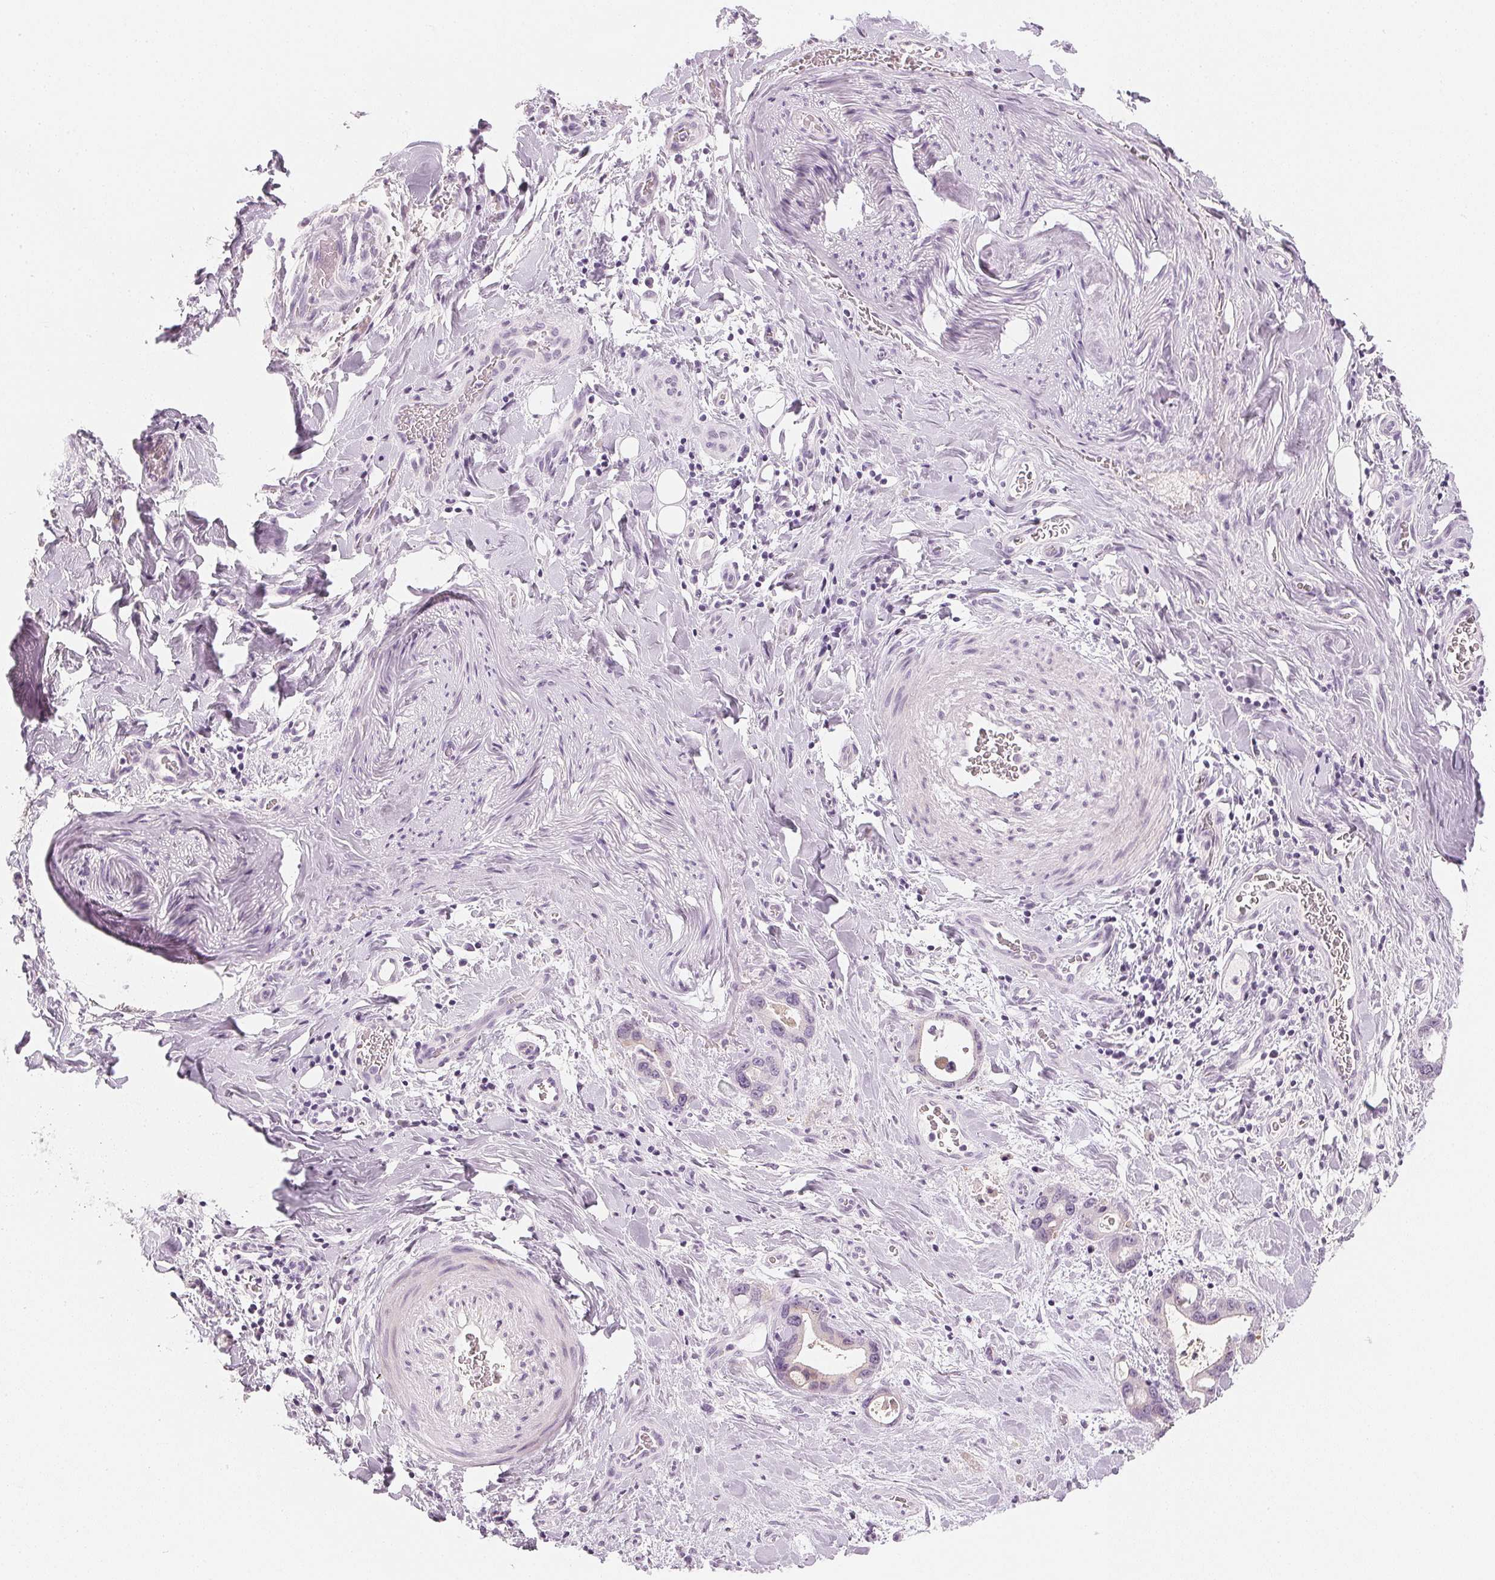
{"staining": {"intensity": "negative", "quantity": "none", "location": "none"}, "tissue": "stomach cancer", "cell_type": "Tumor cells", "image_type": "cancer", "snomed": [{"axis": "morphology", "description": "Normal tissue, NOS"}, {"axis": "morphology", "description": "Adenocarcinoma, NOS"}, {"axis": "topography", "description": "Esophagus"}, {"axis": "topography", "description": "Stomach, upper"}], "caption": "Immunohistochemistry (IHC) histopathology image of neoplastic tissue: human stomach adenocarcinoma stained with DAB (3,3'-diaminobenzidine) exhibits no significant protein expression in tumor cells.", "gene": "CHST4", "patient": {"sex": "male", "age": 74}}